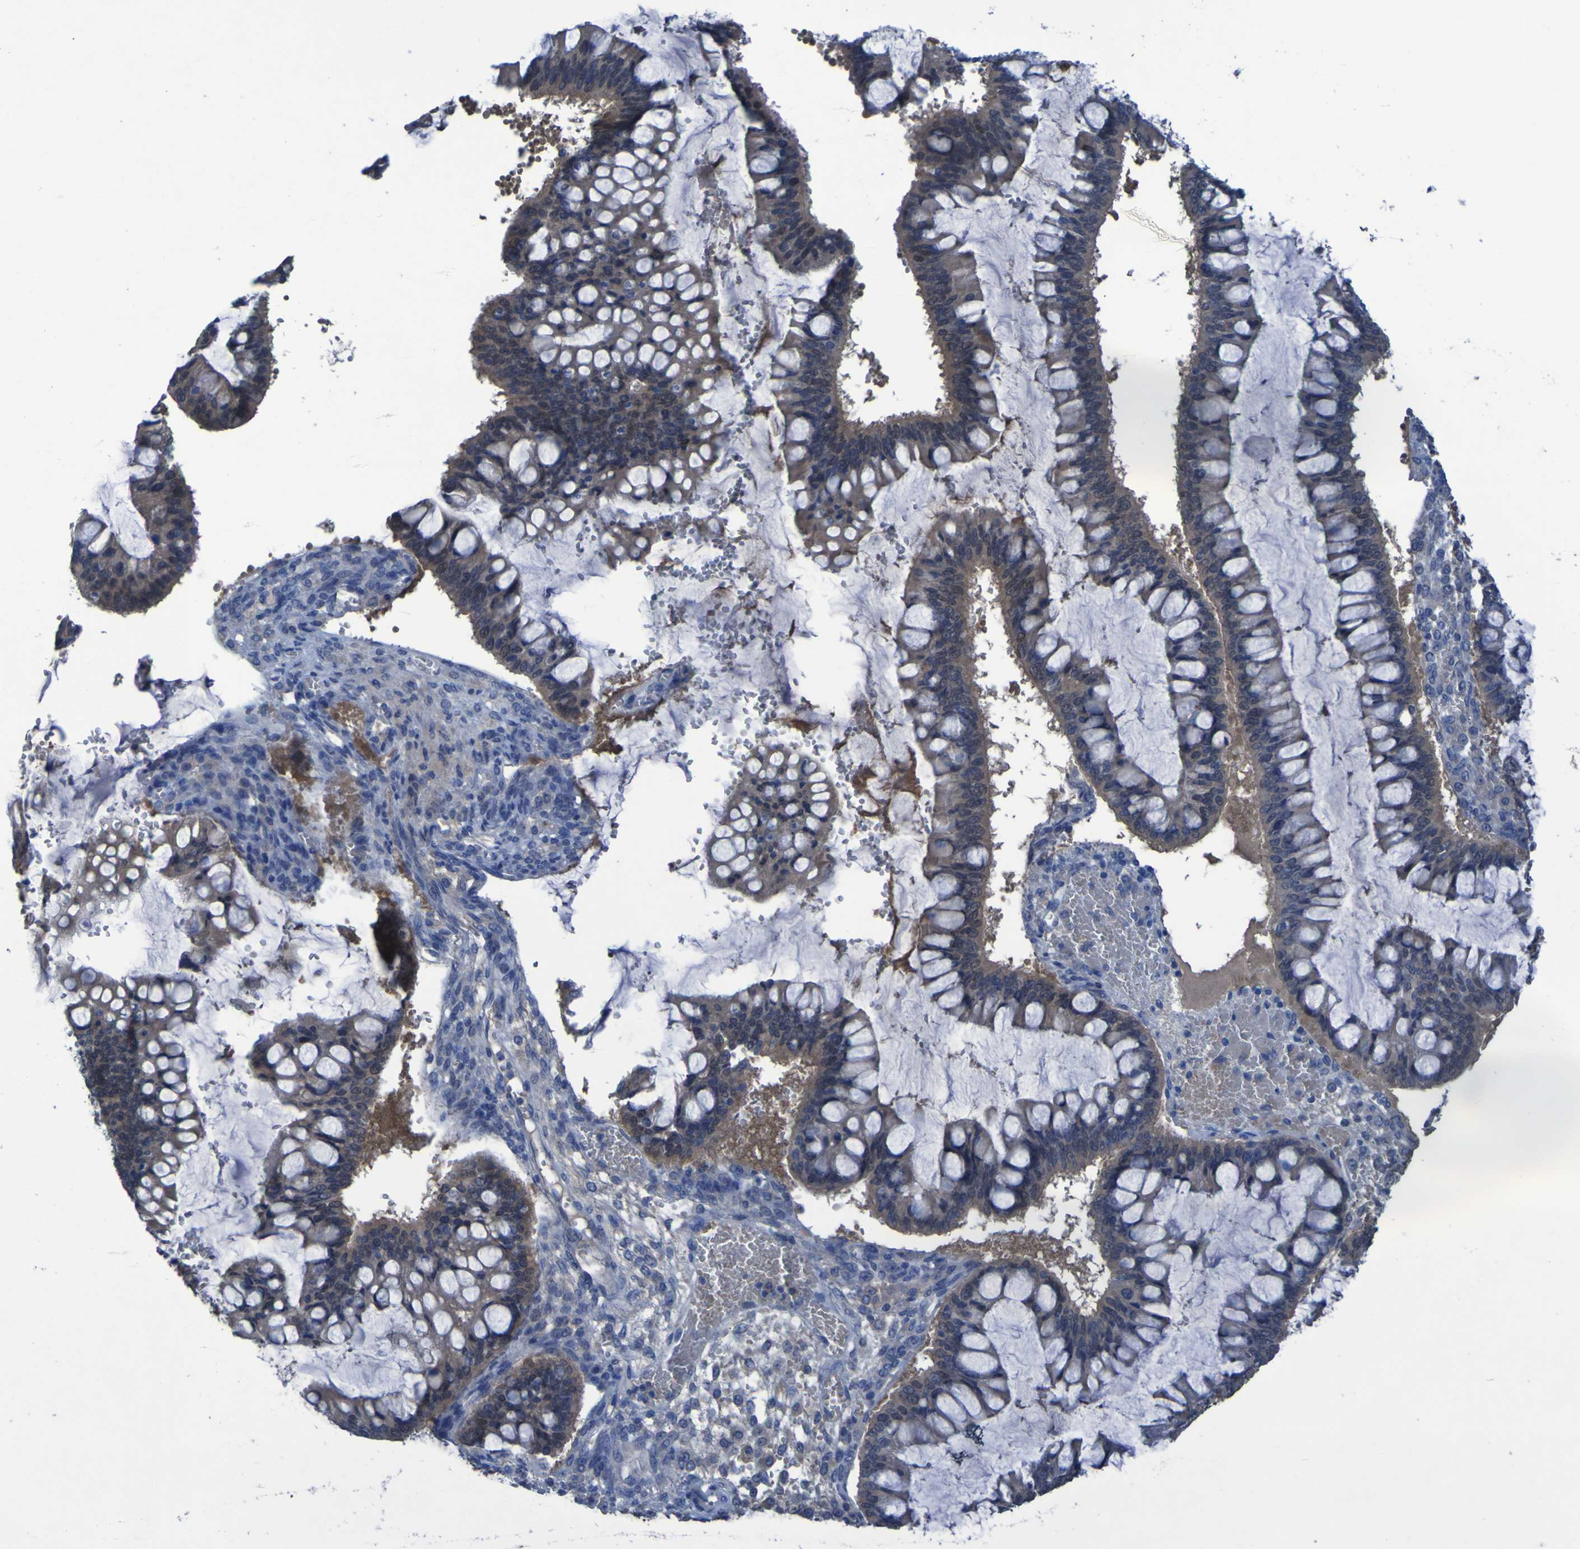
{"staining": {"intensity": "weak", "quantity": "<25%", "location": "cytoplasmic/membranous"}, "tissue": "ovarian cancer", "cell_type": "Tumor cells", "image_type": "cancer", "snomed": [{"axis": "morphology", "description": "Cystadenocarcinoma, mucinous, NOS"}, {"axis": "topography", "description": "Ovary"}], "caption": "The photomicrograph reveals no staining of tumor cells in ovarian mucinous cystadenocarcinoma.", "gene": "SGK2", "patient": {"sex": "female", "age": 73}}